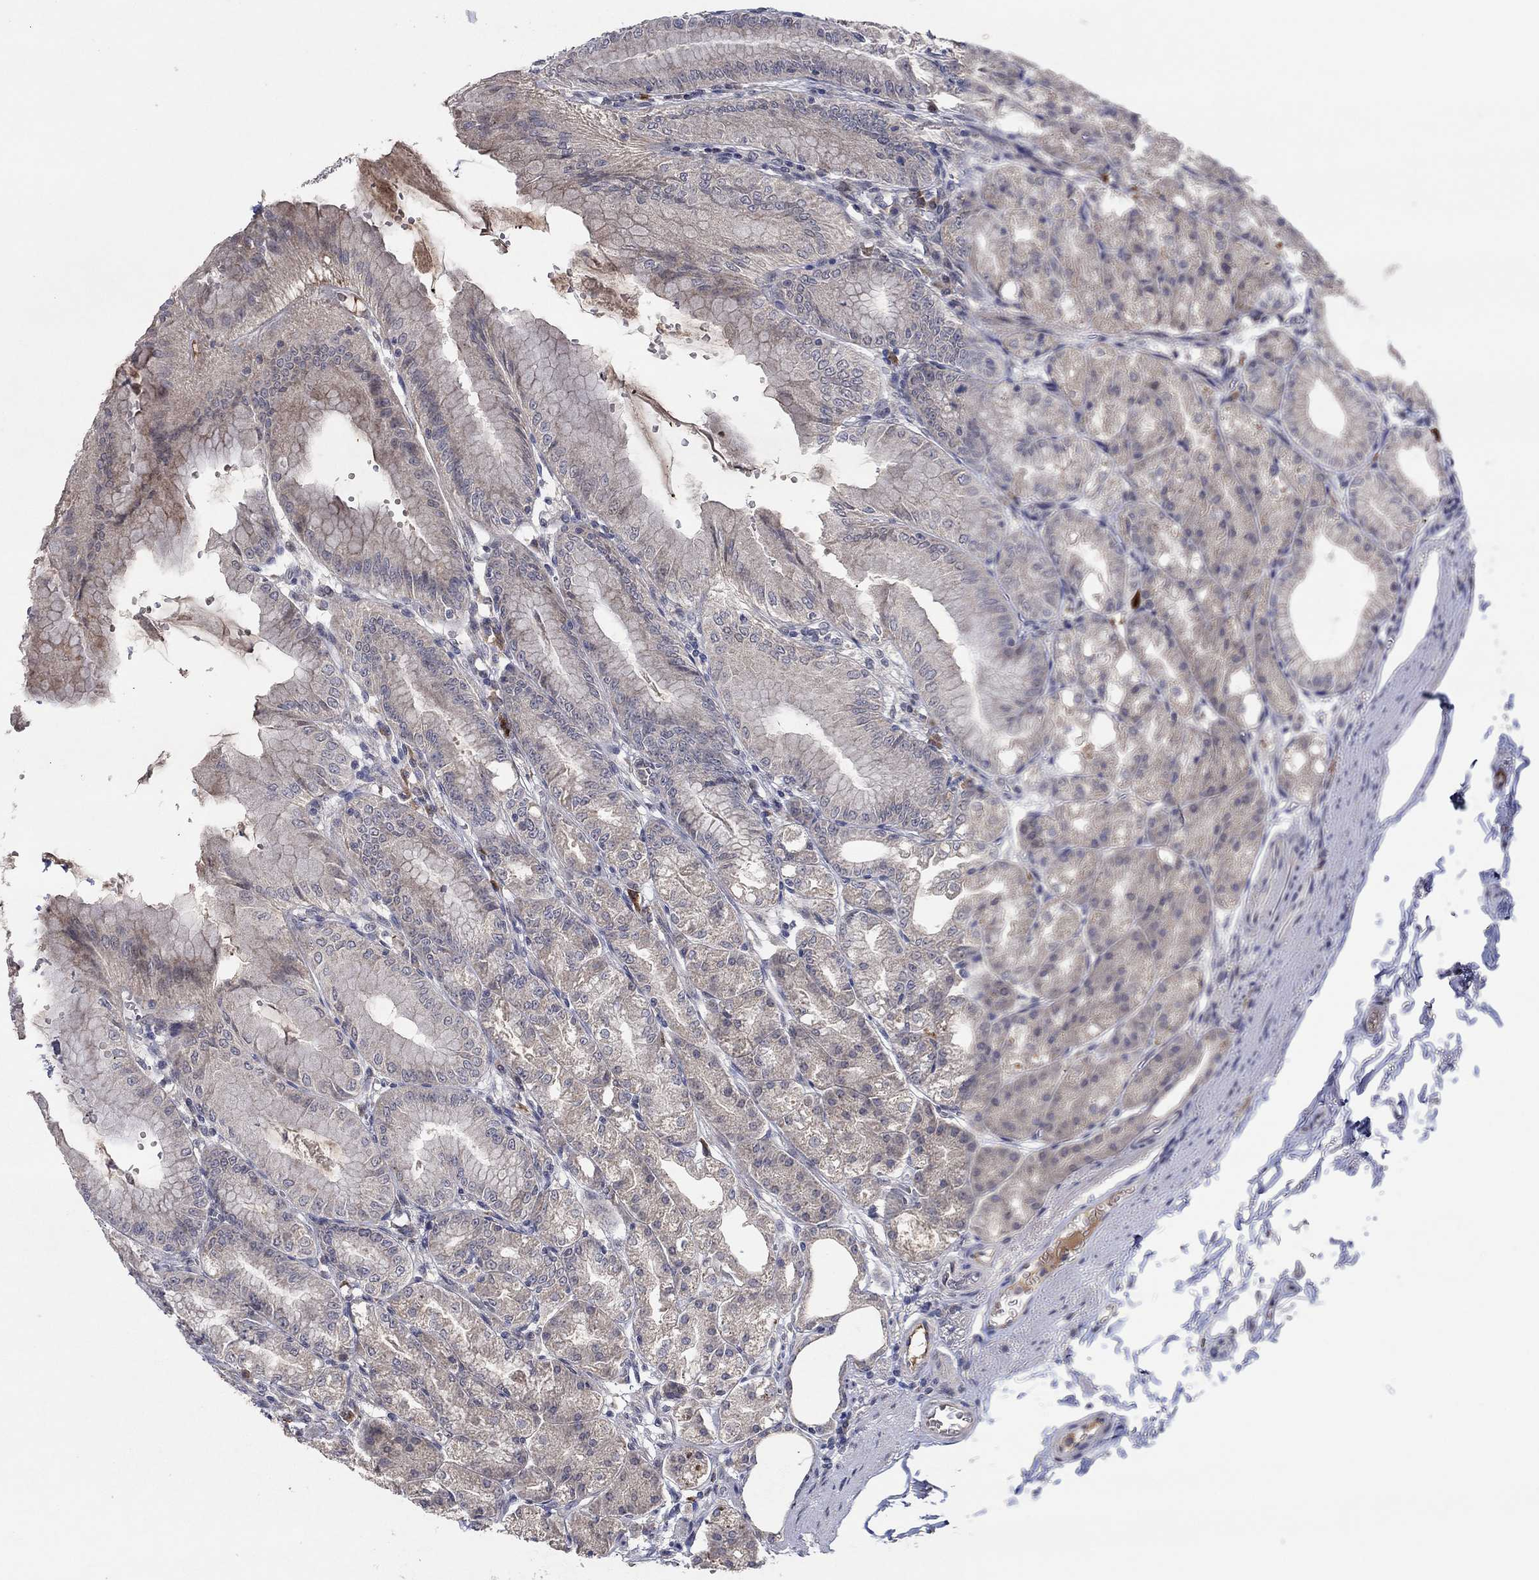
{"staining": {"intensity": "weak", "quantity": "25%-75%", "location": "cytoplasmic/membranous"}, "tissue": "stomach", "cell_type": "Glandular cells", "image_type": "normal", "snomed": [{"axis": "morphology", "description": "Normal tissue, NOS"}, {"axis": "topography", "description": "Stomach"}], "caption": "IHC (DAB (3,3'-diaminobenzidine)) staining of benign stomach demonstrates weak cytoplasmic/membranous protein expression in about 25%-75% of glandular cells. (brown staining indicates protein expression, while blue staining denotes nuclei).", "gene": "IL4", "patient": {"sex": "male", "age": 71}}